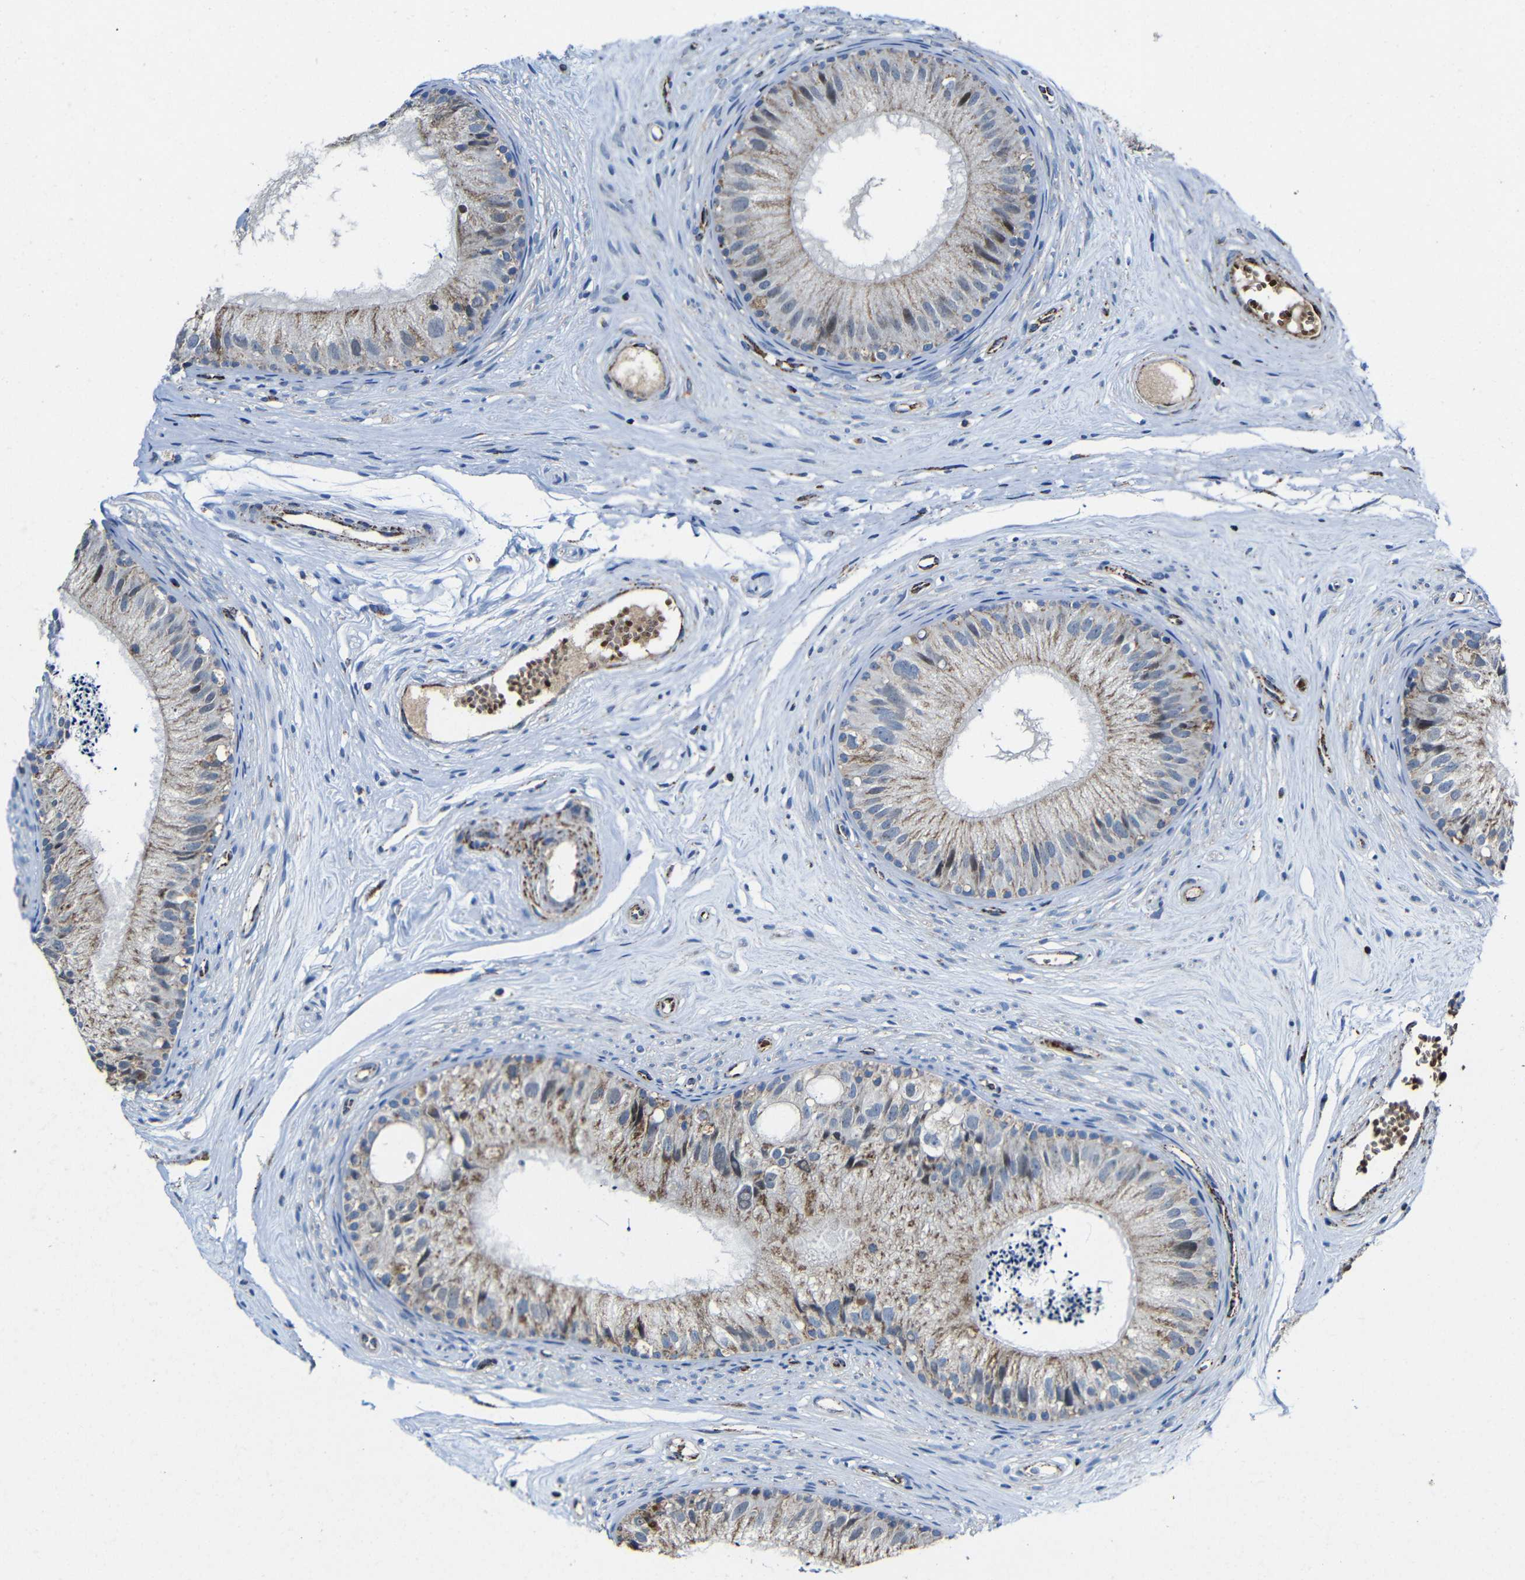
{"staining": {"intensity": "weak", "quantity": "25%-75%", "location": "cytoplasmic/membranous"}, "tissue": "epididymis", "cell_type": "Glandular cells", "image_type": "normal", "snomed": [{"axis": "morphology", "description": "Normal tissue, NOS"}, {"axis": "topography", "description": "Epididymis"}], "caption": "Immunohistochemistry of normal human epididymis displays low levels of weak cytoplasmic/membranous staining in about 25%-75% of glandular cells. Using DAB (3,3'-diaminobenzidine) (brown) and hematoxylin (blue) stains, captured at high magnification using brightfield microscopy.", "gene": "CA5B", "patient": {"sex": "male", "age": 56}}